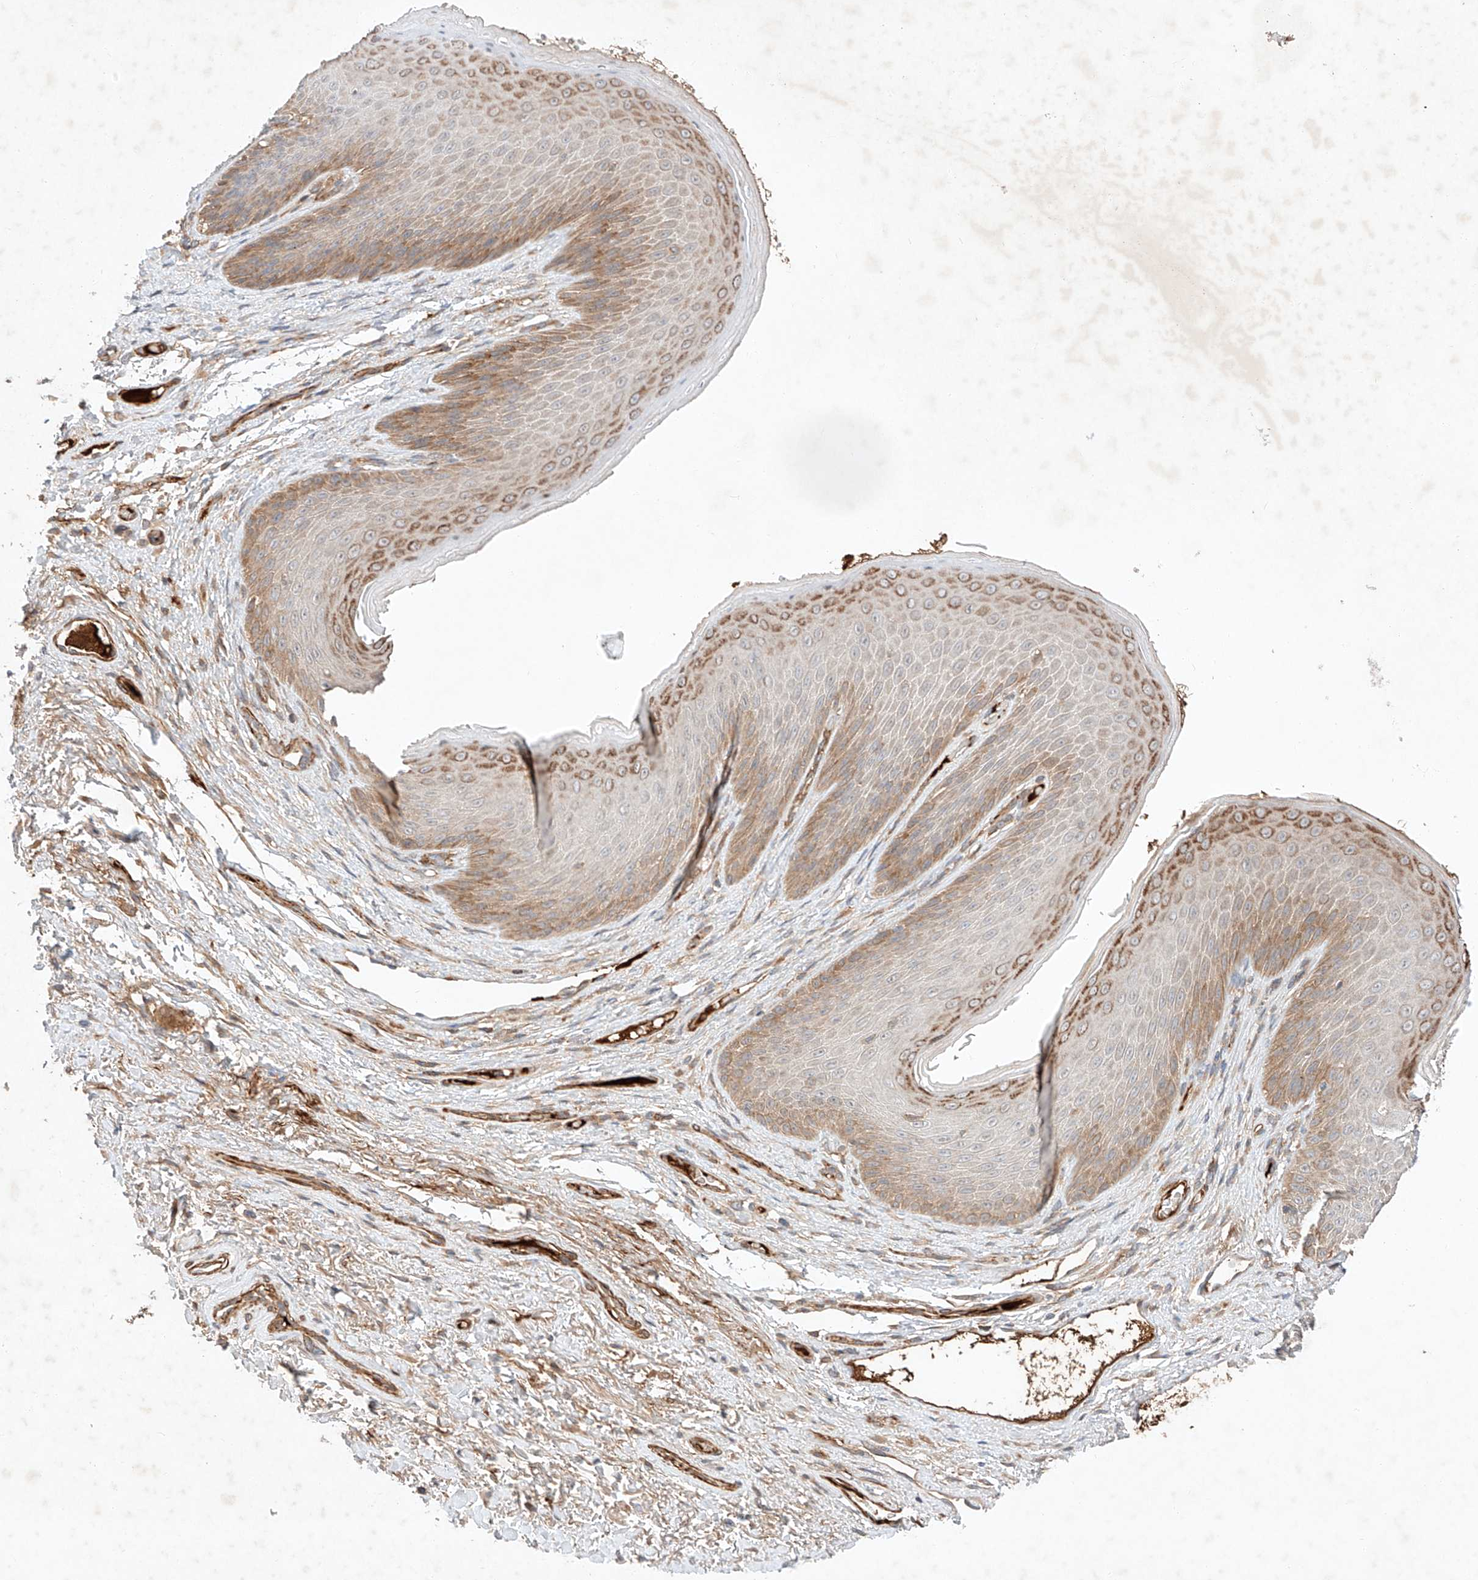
{"staining": {"intensity": "moderate", "quantity": "25%-75%", "location": "cytoplasmic/membranous"}, "tissue": "skin", "cell_type": "Epidermal cells", "image_type": "normal", "snomed": [{"axis": "morphology", "description": "Normal tissue, NOS"}, {"axis": "topography", "description": "Anal"}], "caption": "Immunohistochemical staining of benign human skin exhibits medium levels of moderate cytoplasmic/membranous expression in approximately 25%-75% of epidermal cells.", "gene": "ARHGAP33", "patient": {"sex": "male", "age": 74}}